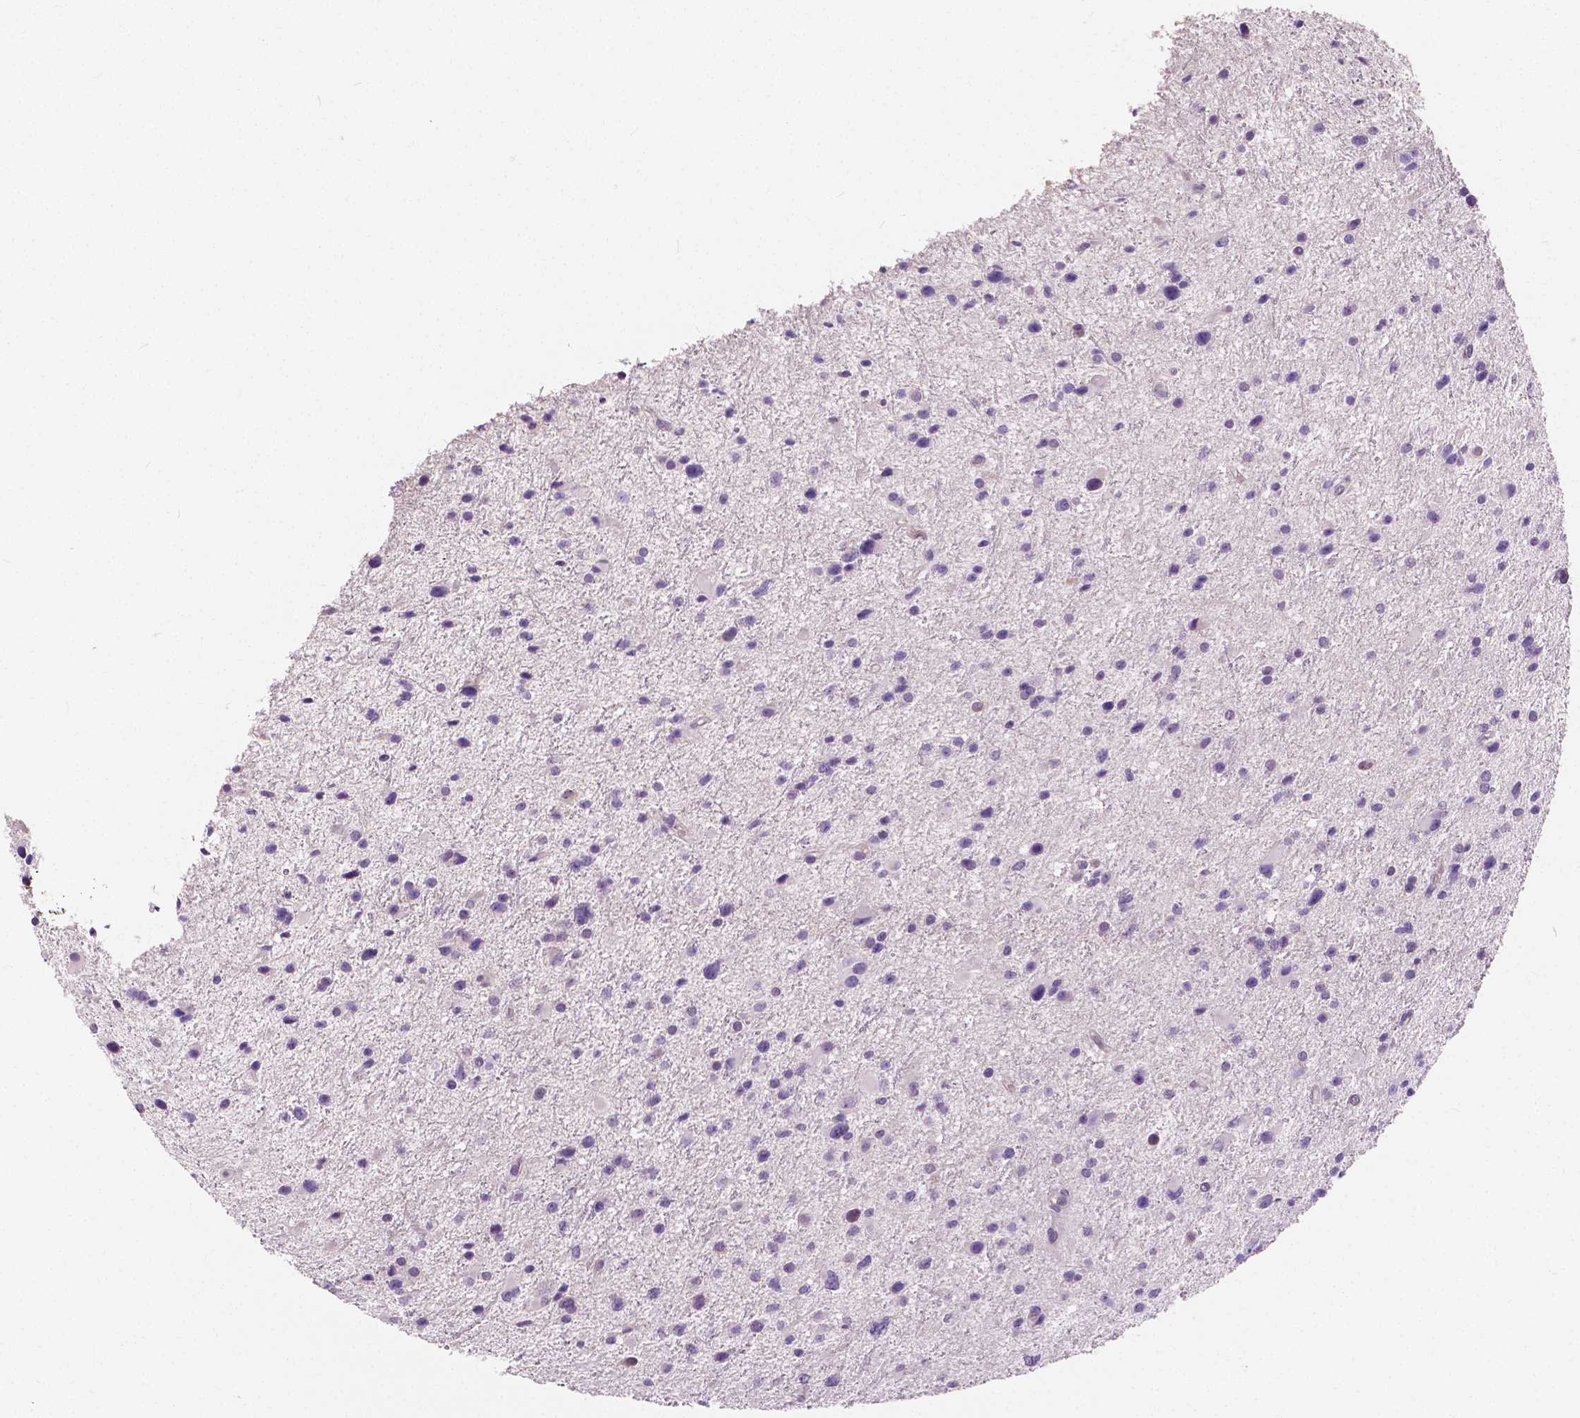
{"staining": {"intensity": "negative", "quantity": "none", "location": "none"}, "tissue": "glioma", "cell_type": "Tumor cells", "image_type": "cancer", "snomed": [{"axis": "morphology", "description": "Glioma, malignant, Low grade"}, {"axis": "topography", "description": "Brain"}], "caption": "Tumor cells are negative for brown protein staining in low-grade glioma (malignant).", "gene": "TKFC", "patient": {"sex": "female", "age": 32}}